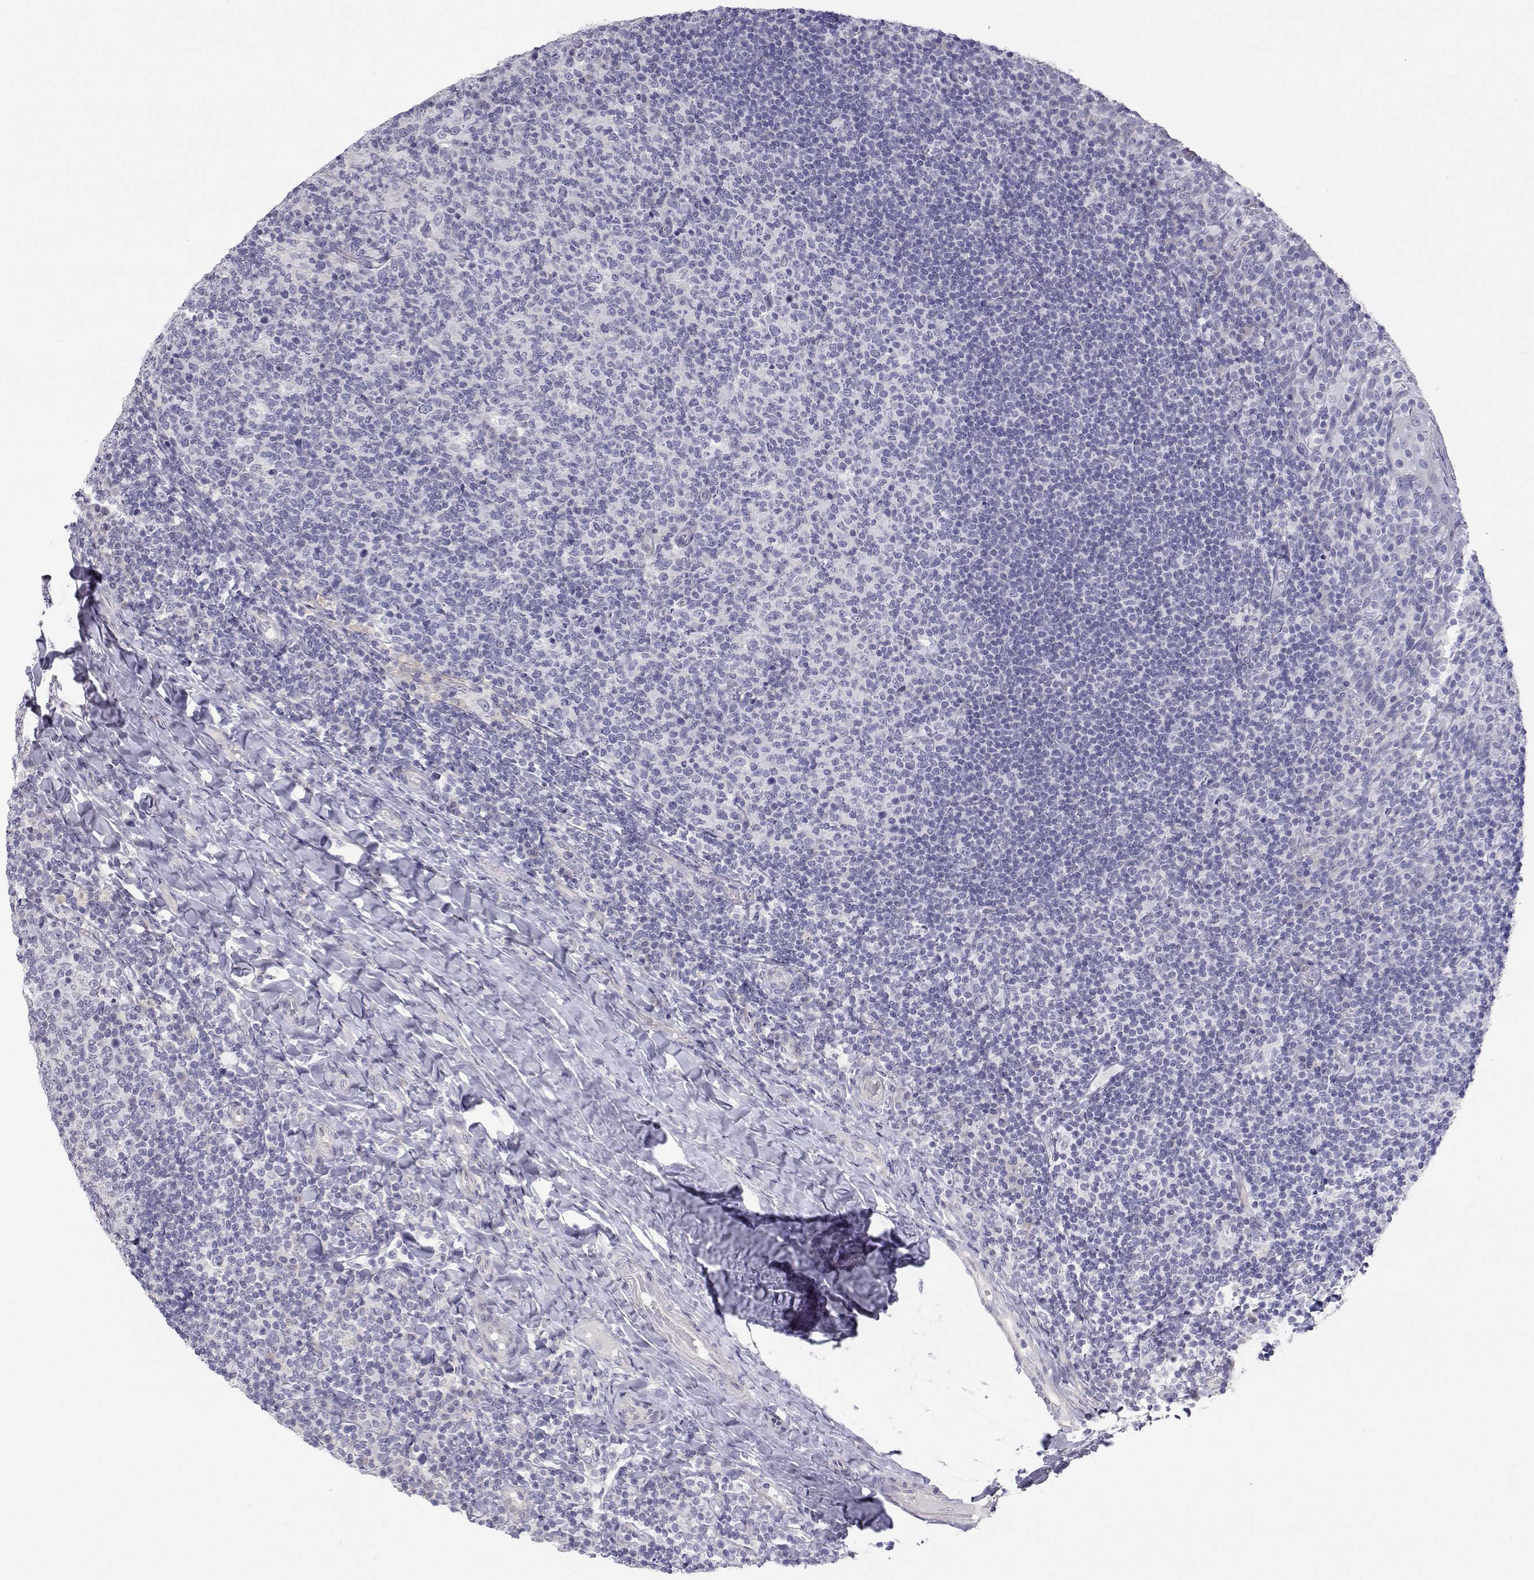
{"staining": {"intensity": "negative", "quantity": "none", "location": "none"}, "tissue": "tonsil", "cell_type": "Germinal center cells", "image_type": "normal", "snomed": [{"axis": "morphology", "description": "Normal tissue, NOS"}, {"axis": "topography", "description": "Tonsil"}], "caption": "Immunohistochemical staining of normal tonsil shows no significant staining in germinal center cells. The staining was performed using DAB to visualize the protein expression in brown, while the nuclei were stained in blue with hematoxylin (Magnification: 20x).", "gene": "ANKRD65", "patient": {"sex": "female", "age": 10}}